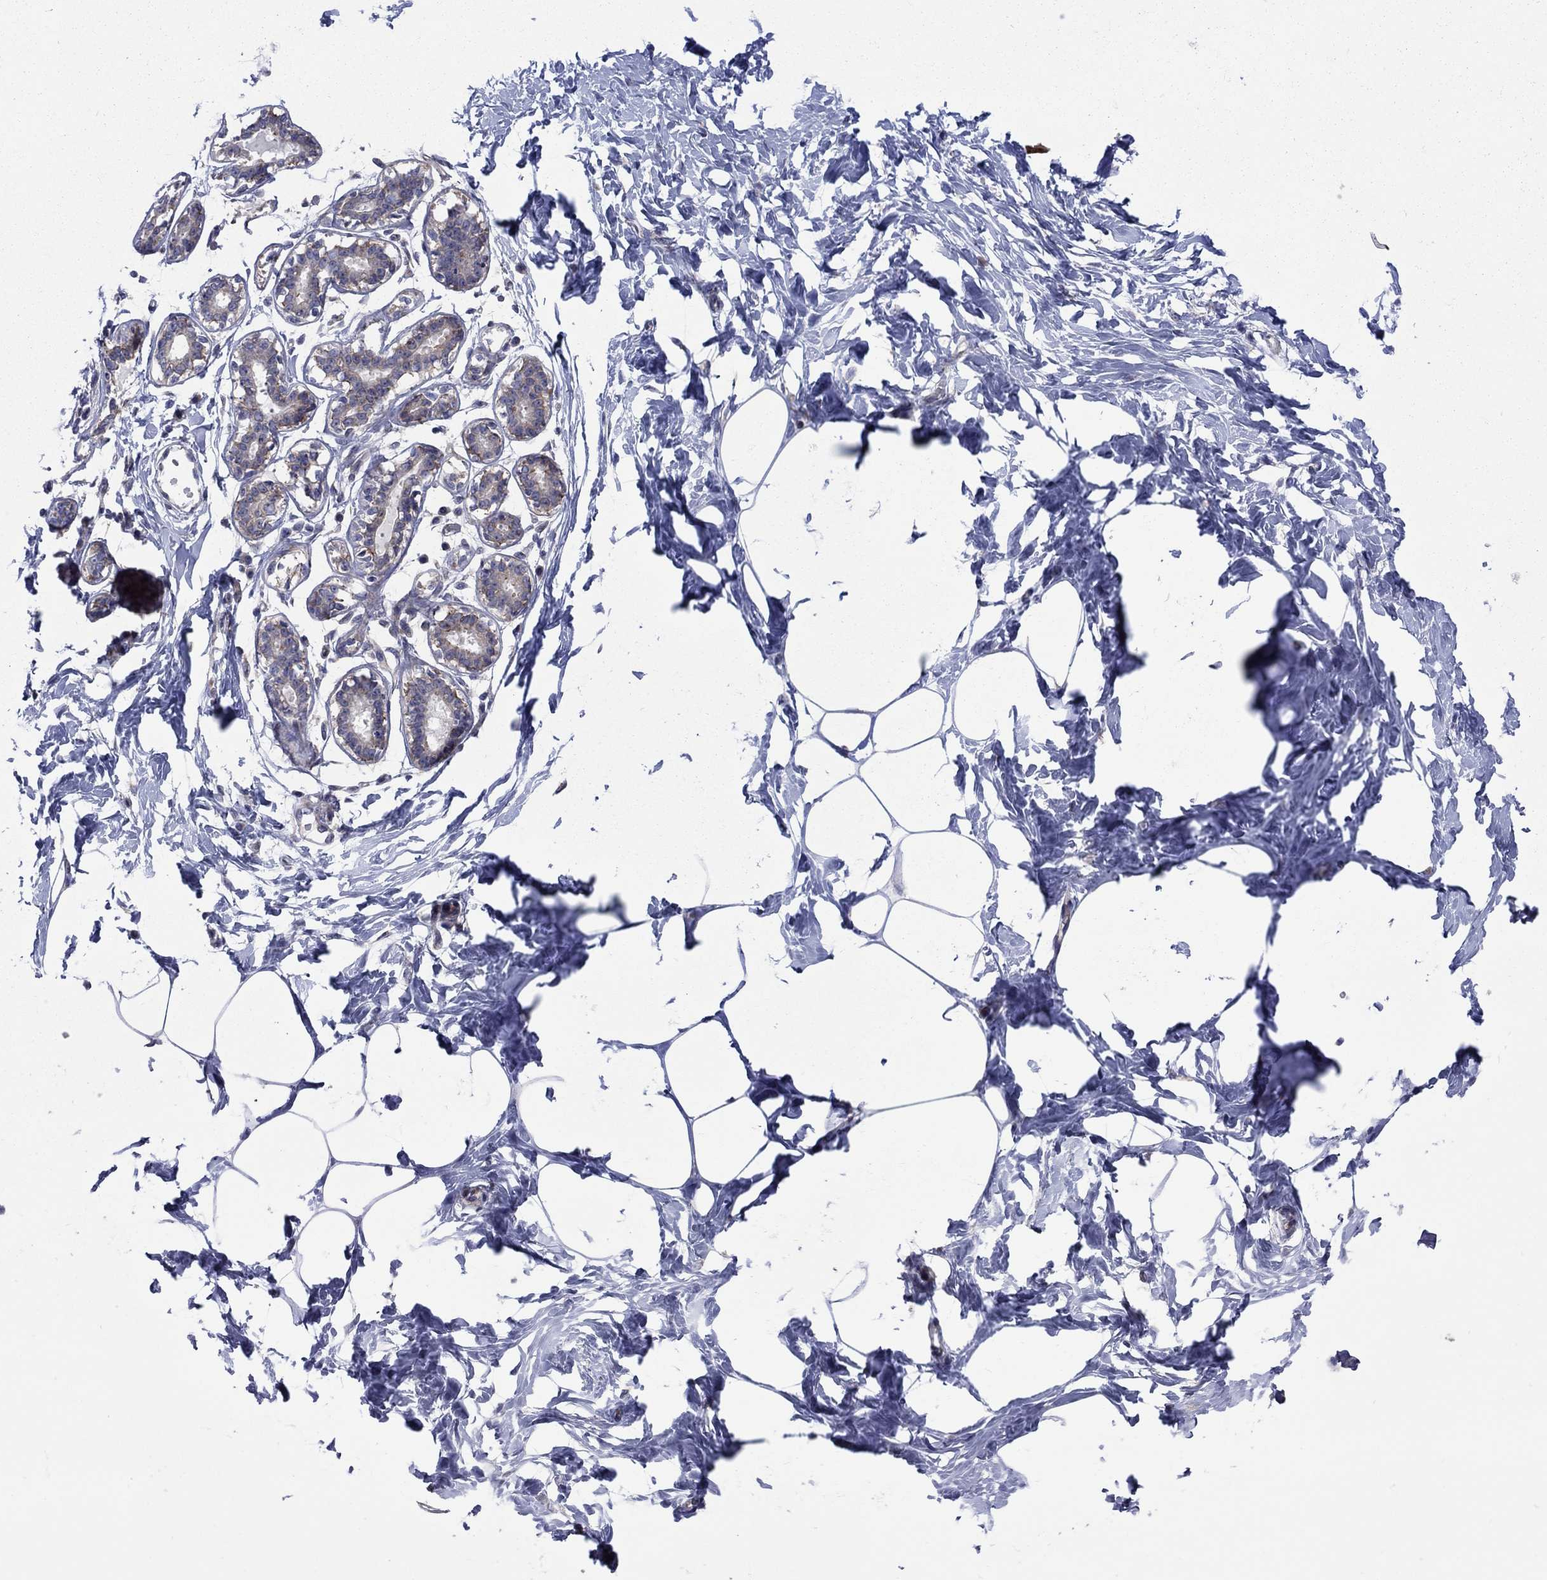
{"staining": {"intensity": "negative", "quantity": "none", "location": "none"}, "tissue": "breast", "cell_type": "Adipocytes", "image_type": "normal", "snomed": [{"axis": "morphology", "description": "Normal tissue, NOS"}, {"axis": "morphology", "description": "Lobular carcinoma, in situ"}, {"axis": "topography", "description": "Breast"}], "caption": "Immunohistochemical staining of benign breast shows no significant expression in adipocytes.", "gene": "GPR155", "patient": {"sex": "female", "age": 35}}